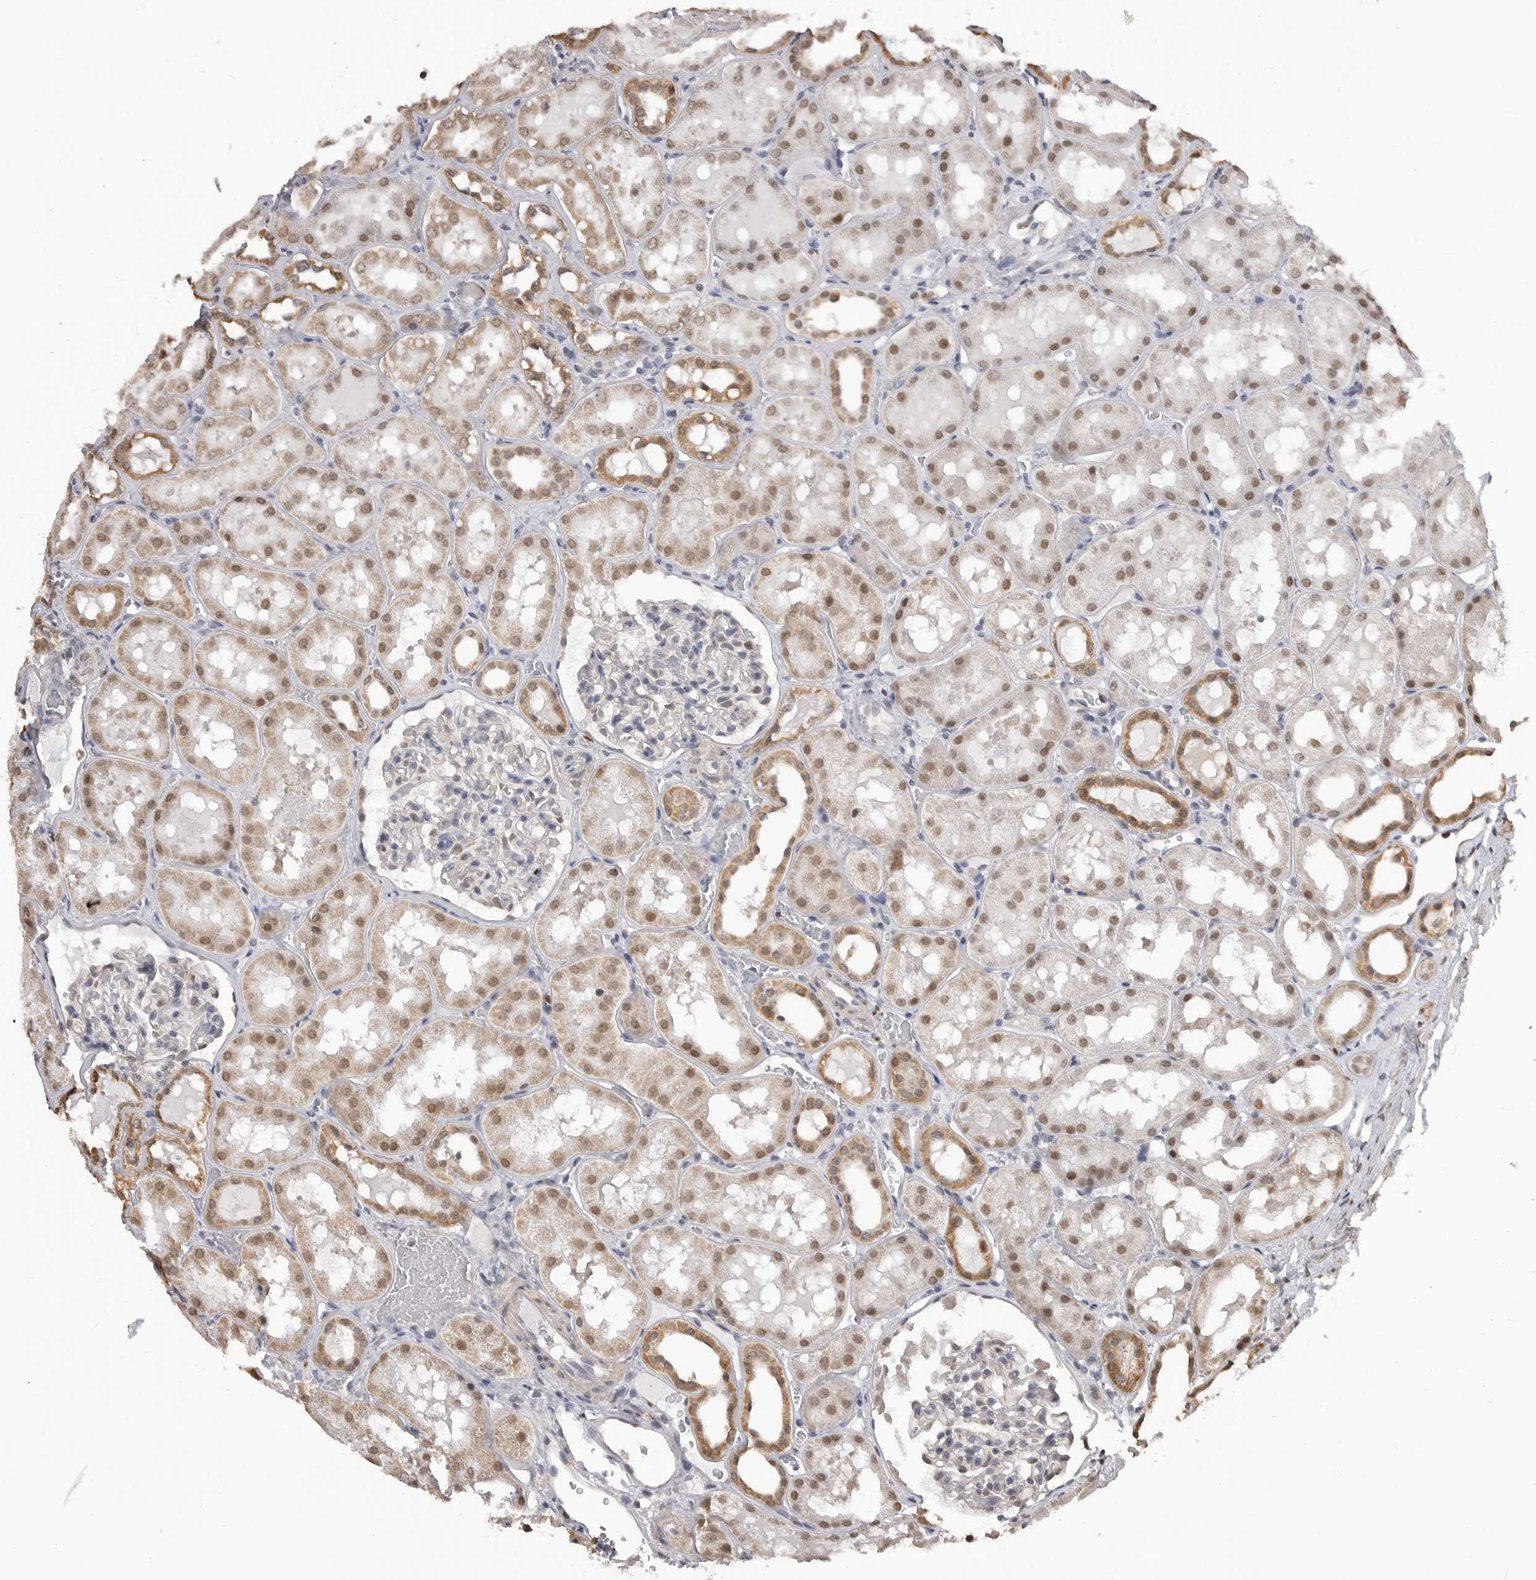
{"staining": {"intensity": "negative", "quantity": "none", "location": "none"}, "tissue": "kidney", "cell_type": "Cells in glomeruli", "image_type": "normal", "snomed": [{"axis": "morphology", "description": "Normal tissue, NOS"}, {"axis": "topography", "description": "Kidney"}, {"axis": "topography", "description": "Urinary bladder"}], "caption": "Immunohistochemical staining of unremarkable human kidney demonstrates no significant staining in cells in glomeruli. The staining is performed using DAB brown chromogen with nuclei counter-stained in using hematoxylin.", "gene": "SMARCC1", "patient": {"sex": "male", "age": 16}}